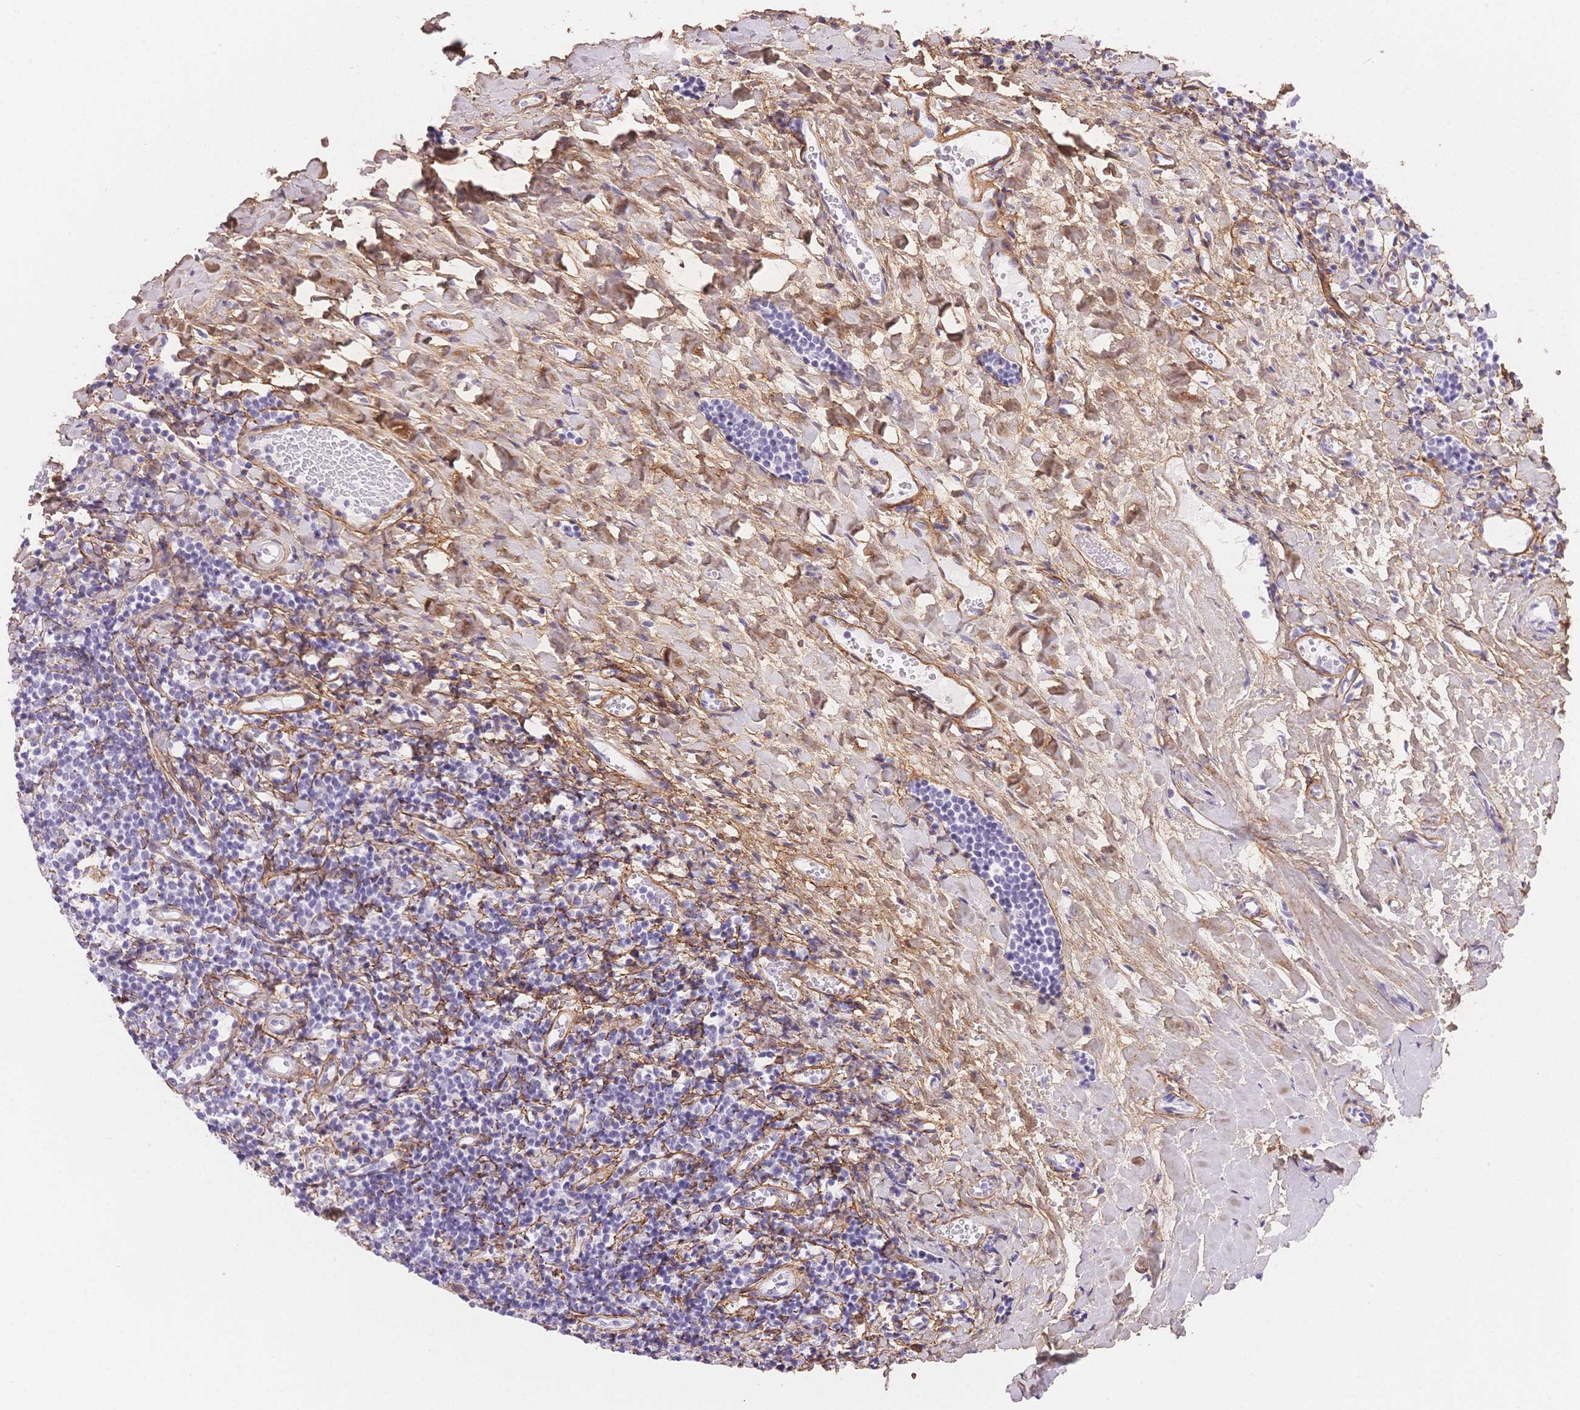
{"staining": {"intensity": "negative", "quantity": "none", "location": "none"}, "tissue": "tonsil", "cell_type": "Germinal center cells", "image_type": "normal", "snomed": [{"axis": "morphology", "description": "Normal tissue, NOS"}, {"axis": "topography", "description": "Tonsil"}], "caption": "IHC of benign tonsil demonstrates no expression in germinal center cells.", "gene": "PDZD2", "patient": {"sex": "female", "age": 10}}